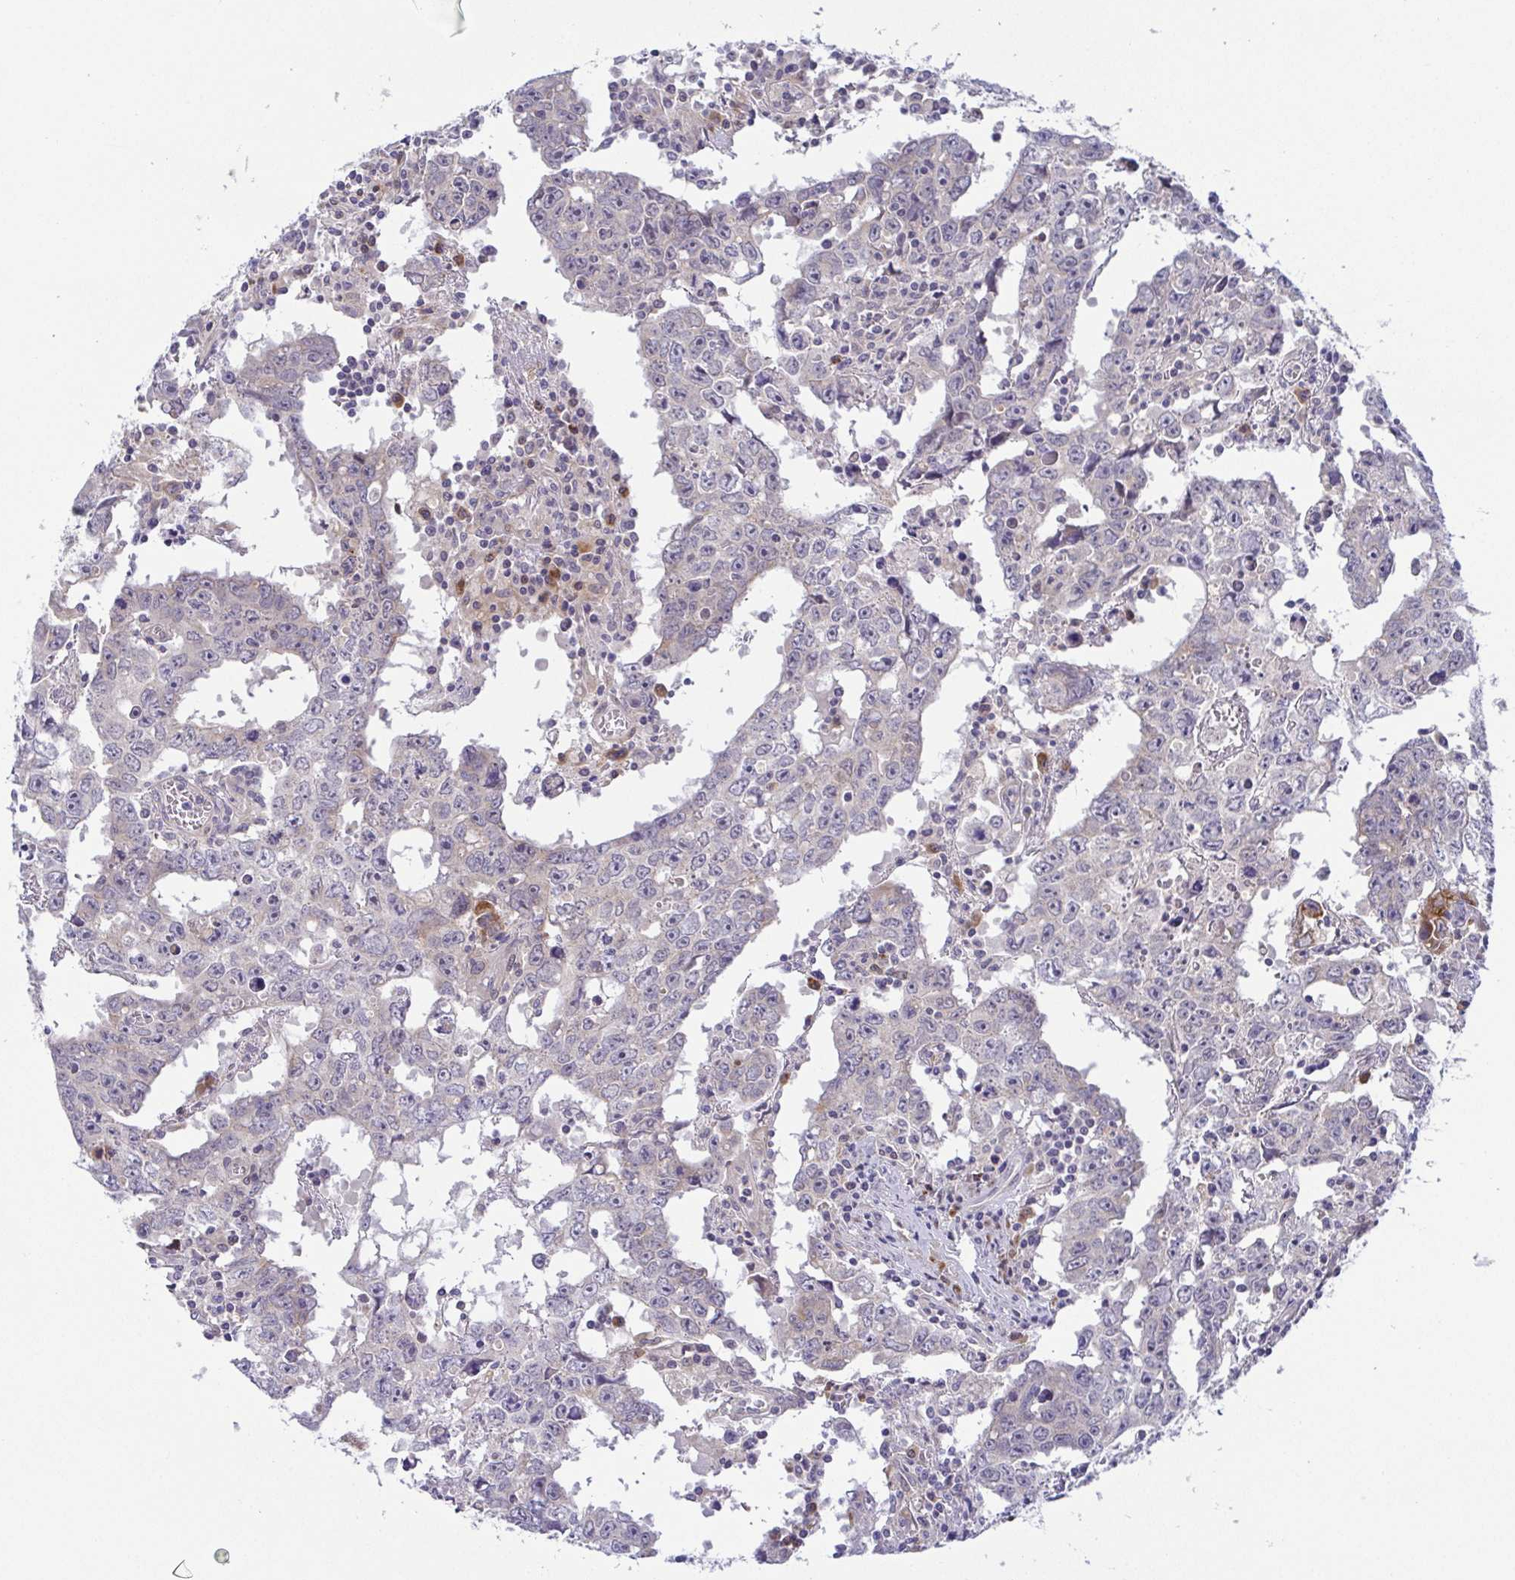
{"staining": {"intensity": "moderate", "quantity": "<25%", "location": "cytoplasmic/membranous"}, "tissue": "testis cancer", "cell_type": "Tumor cells", "image_type": "cancer", "snomed": [{"axis": "morphology", "description": "Carcinoma, Embryonal, NOS"}, {"axis": "topography", "description": "Testis"}], "caption": "Approximately <25% of tumor cells in testis cancer demonstrate moderate cytoplasmic/membranous protein positivity as visualized by brown immunohistochemical staining.", "gene": "BCL2L1", "patient": {"sex": "male", "age": 22}}